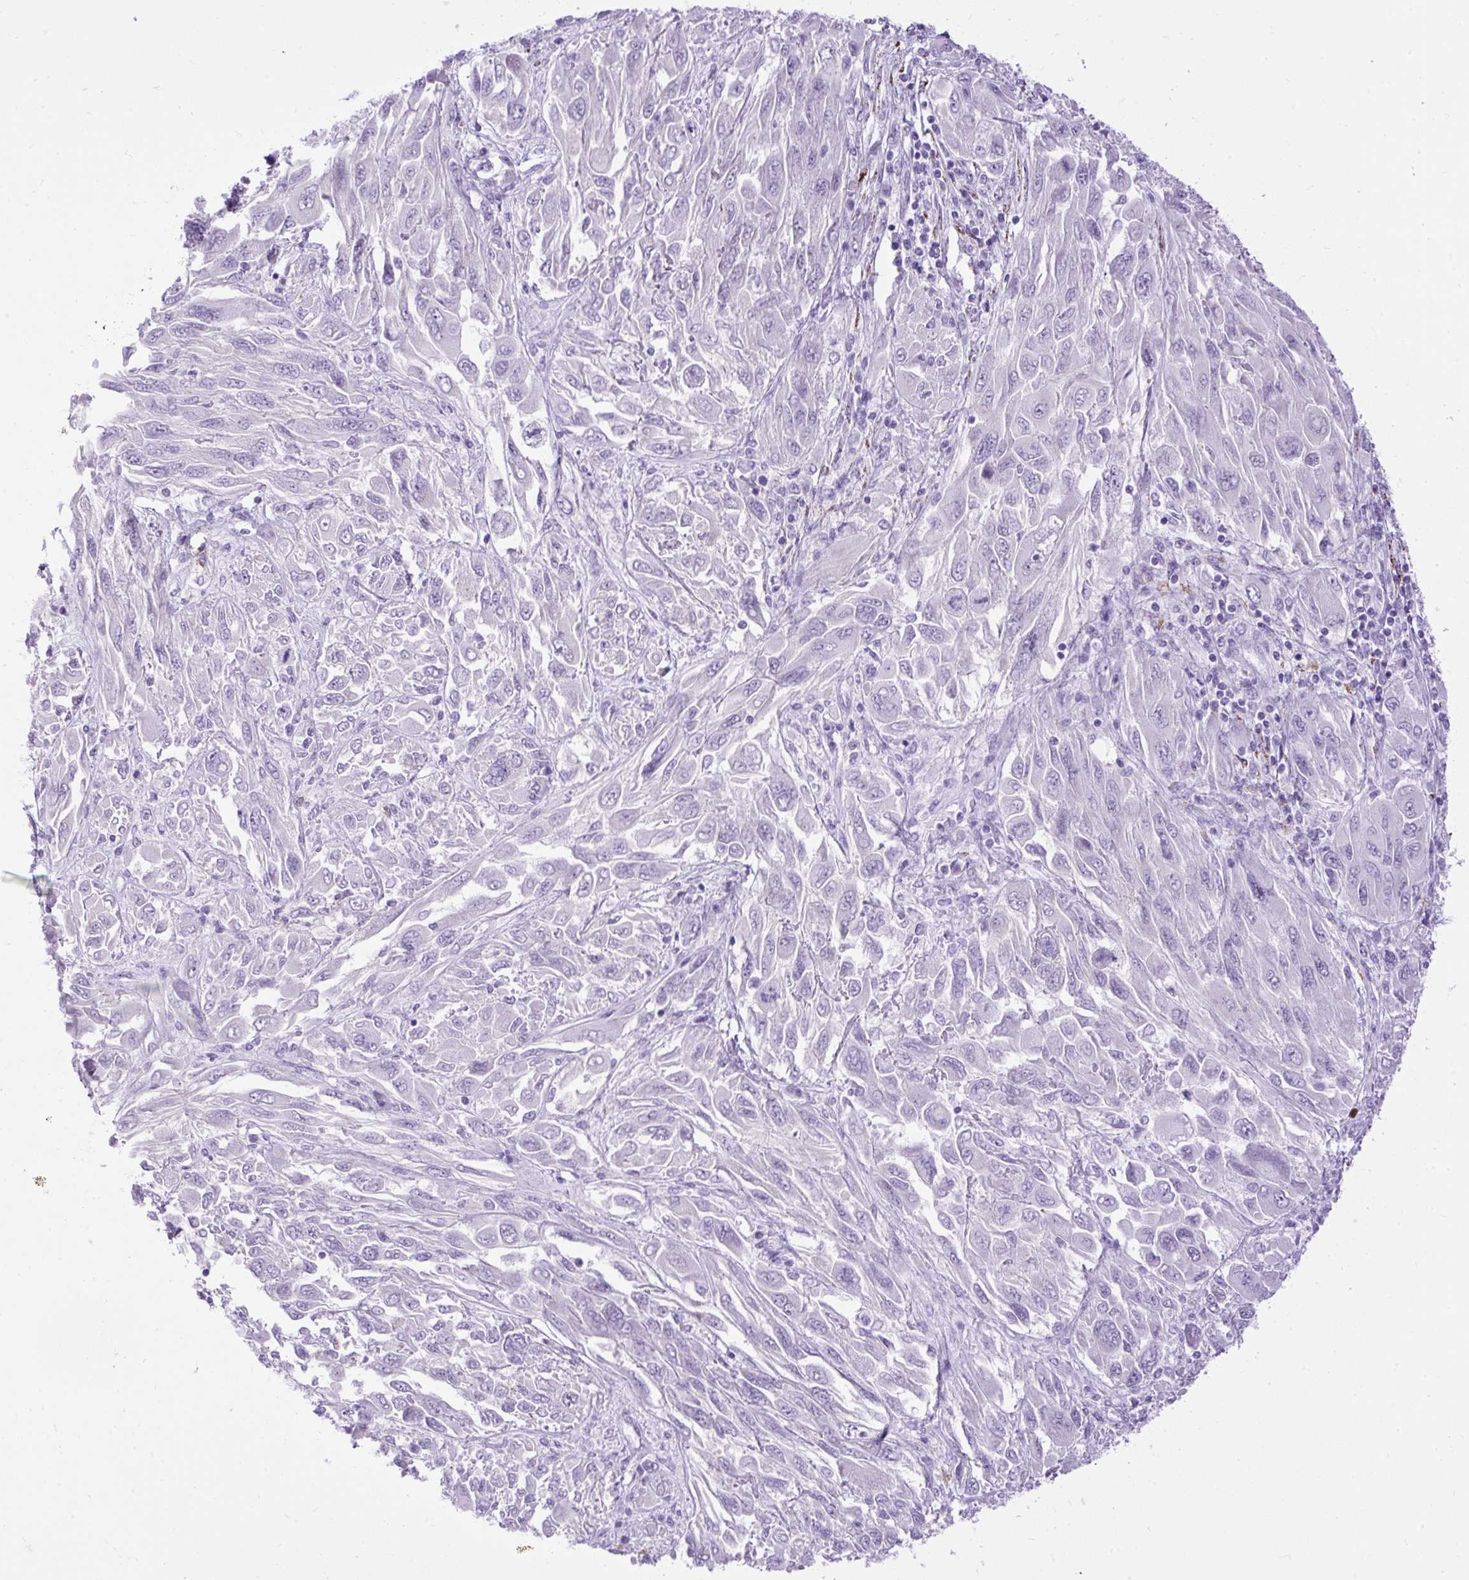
{"staining": {"intensity": "negative", "quantity": "none", "location": "none"}, "tissue": "melanoma", "cell_type": "Tumor cells", "image_type": "cancer", "snomed": [{"axis": "morphology", "description": "Malignant melanoma, NOS"}, {"axis": "topography", "description": "Skin"}], "caption": "Micrograph shows no protein staining in tumor cells of melanoma tissue.", "gene": "ZNF256", "patient": {"sex": "female", "age": 91}}